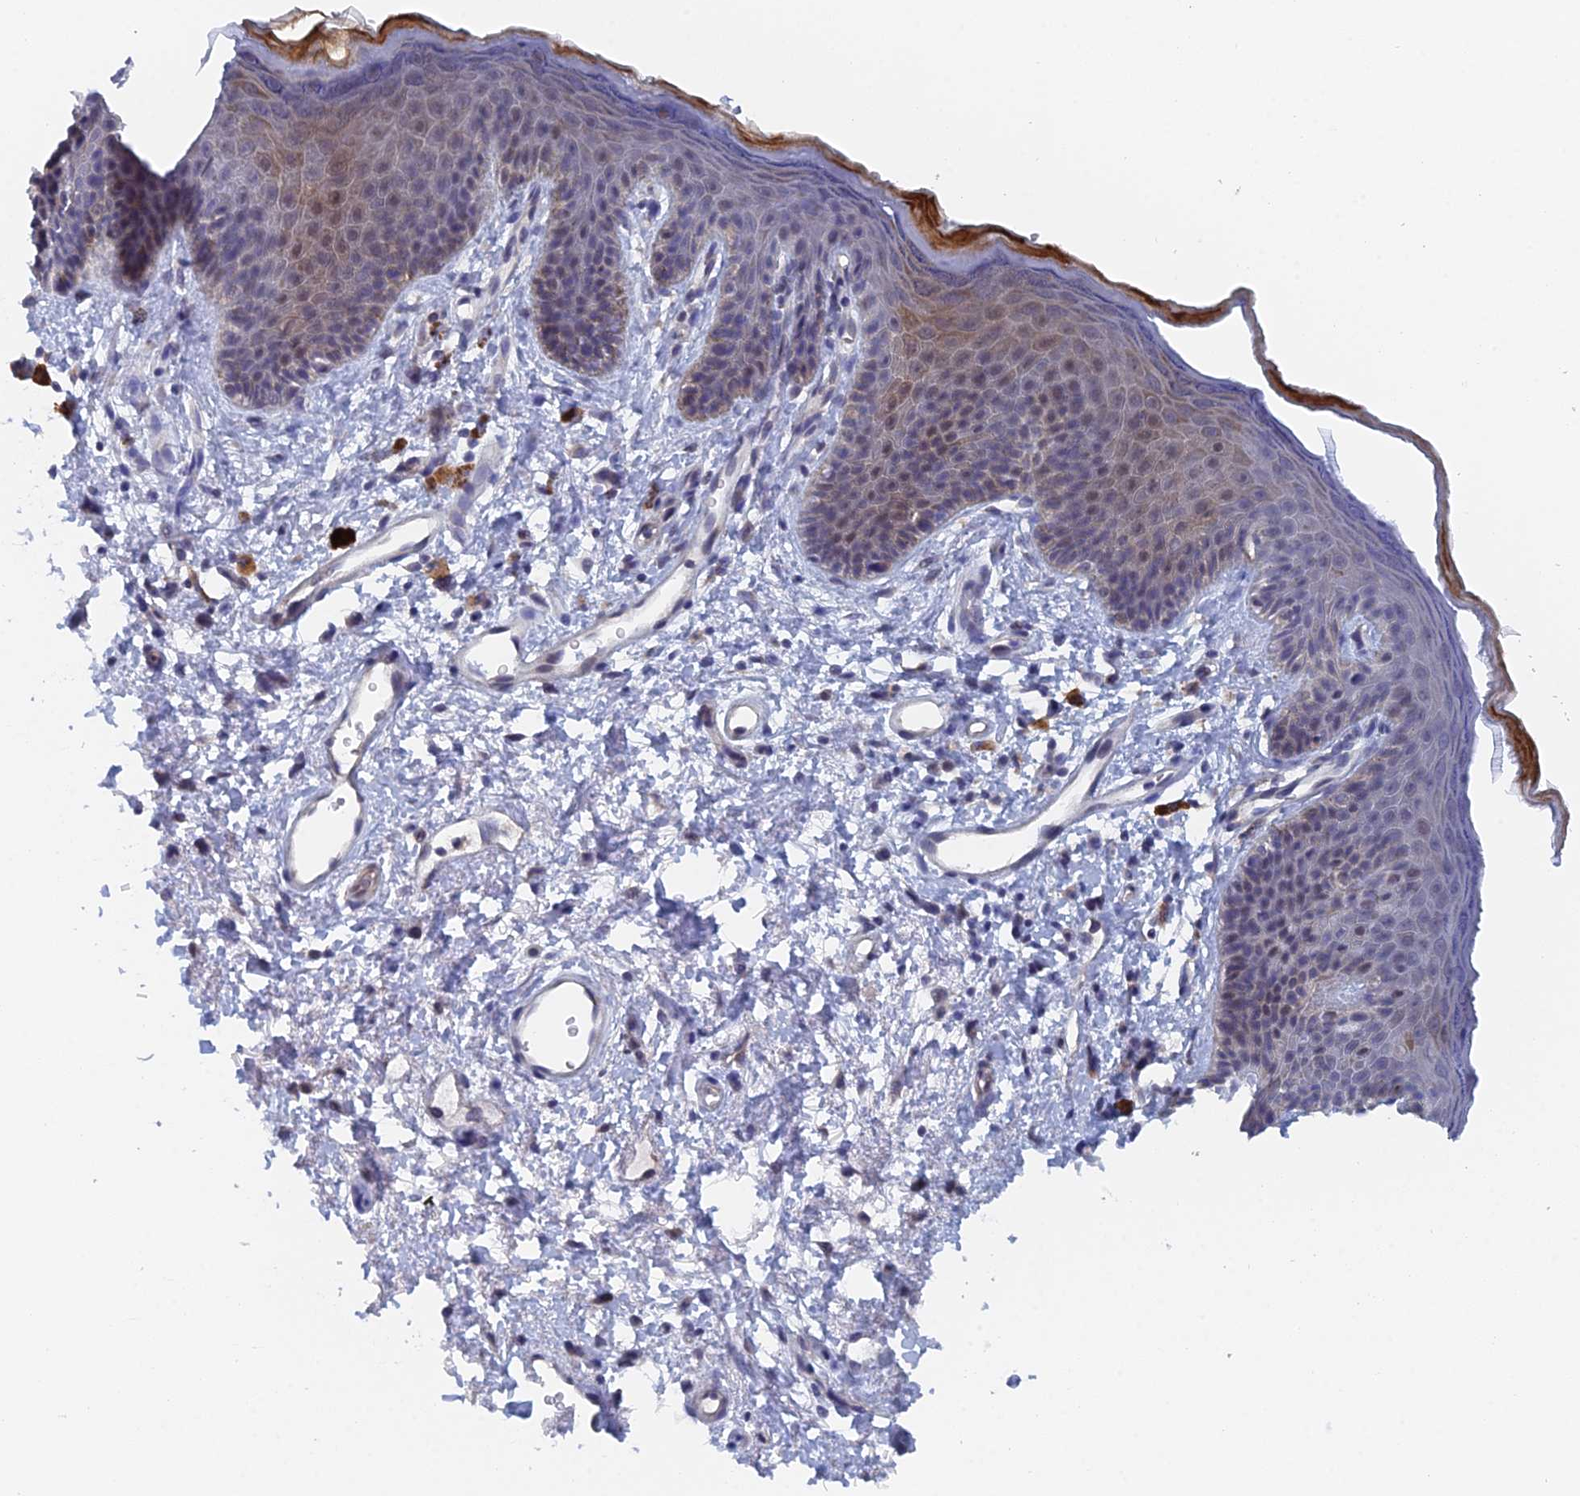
{"staining": {"intensity": "moderate", "quantity": "<25%", "location": "cytoplasmic/membranous"}, "tissue": "skin", "cell_type": "Epidermal cells", "image_type": "normal", "snomed": [{"axis": "morphology", "description": "Normal tissue, NOS"}, {"axis": "topography", "description": "Anal"}], "caption": "Protein staining of unremarkable skin shows moderate cytoplasmic/membranous staining in approximately <25% of epidermal cells.", "gene": "GMNC", "patient": {"sex": "female", "age": 46}}